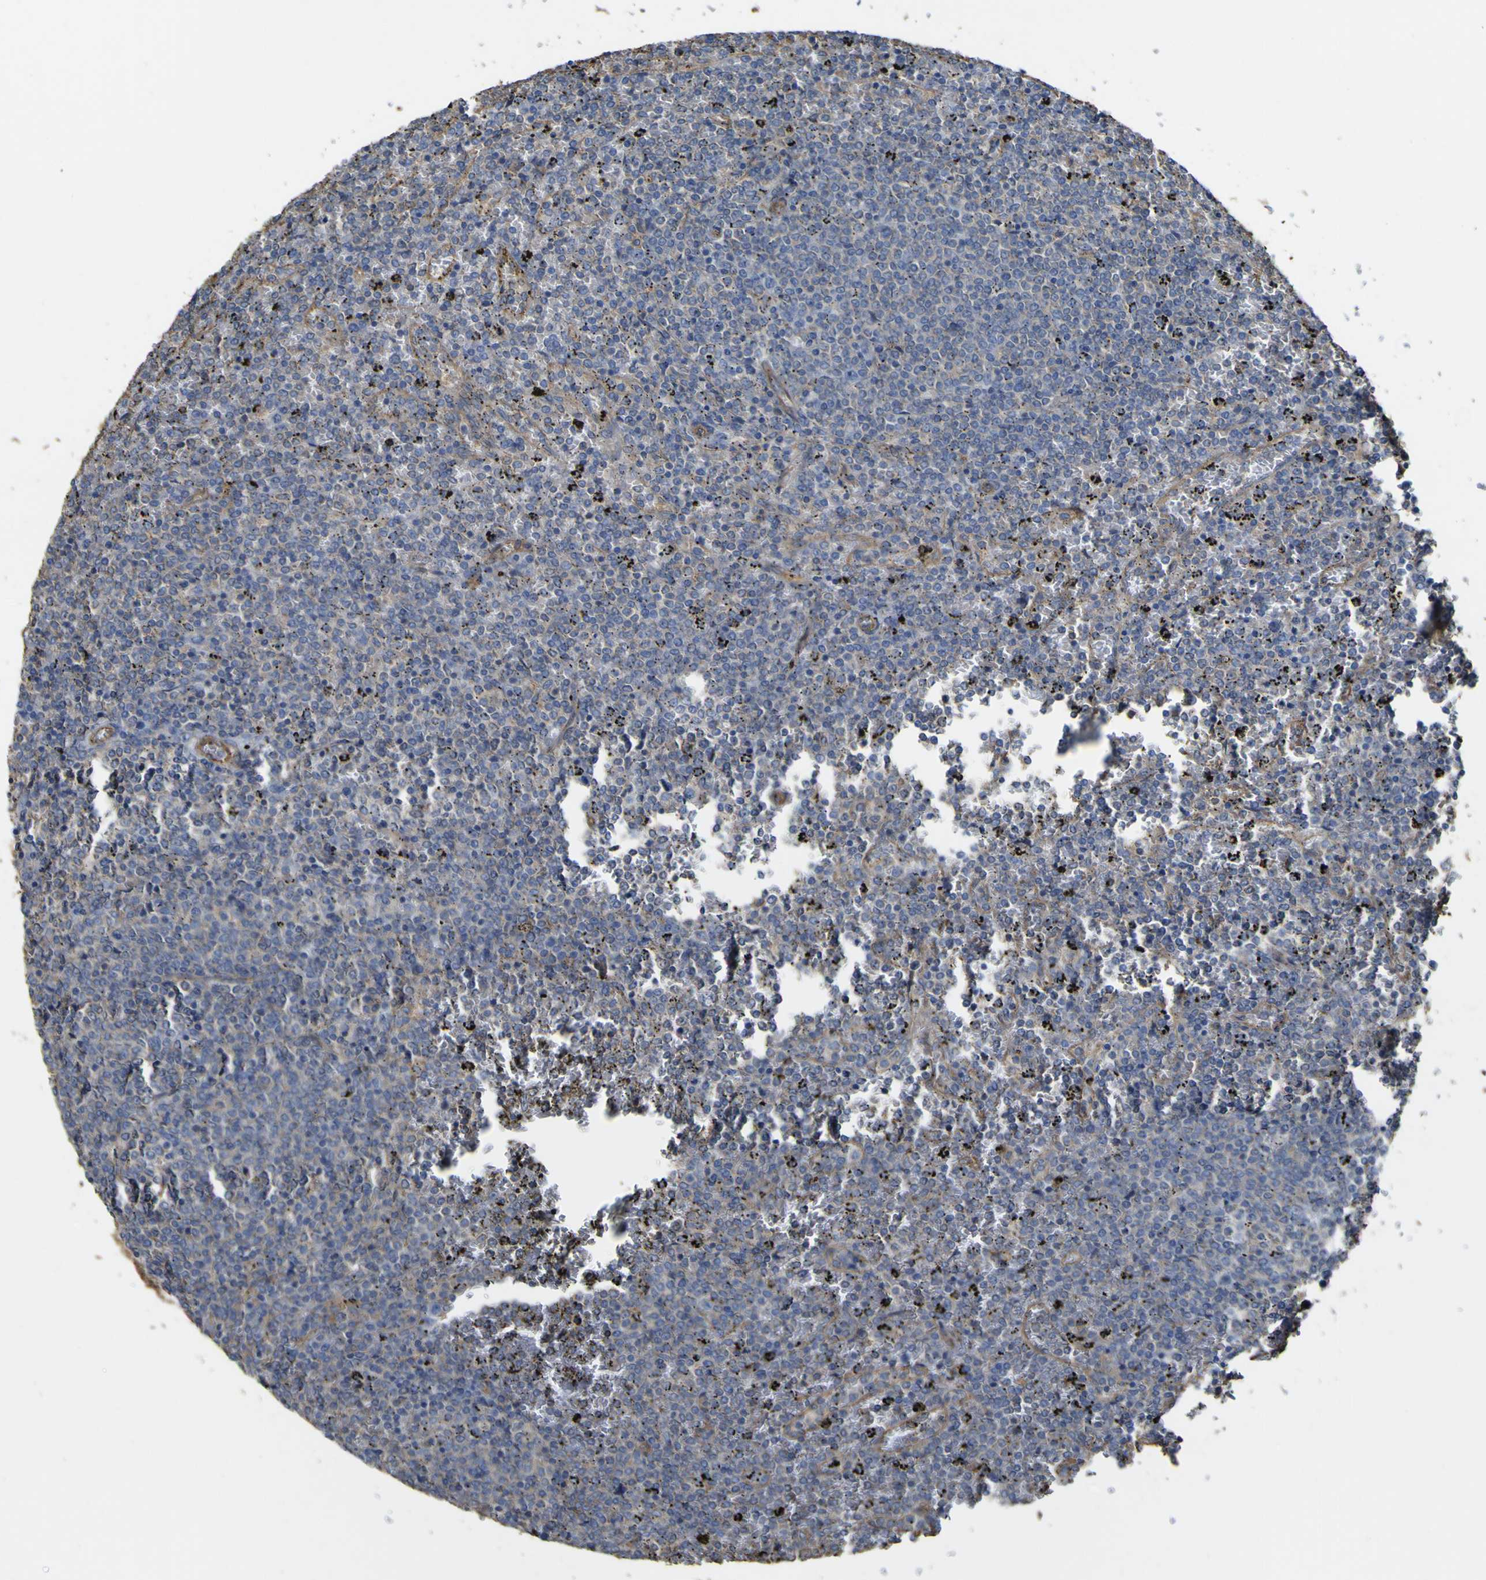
{"staining": {"intensity": "weak", "quantity": "<25%", "location": "cytoplasmic/membranous"}, "tissue": "lymphoma", "cell_type": "Tumor cells", "image_type": "cancer", "snomed": [{"axis": "morphology", "description": "Malignant lymphoma, non-Hodgkin's type, High grade"}, {"axis": "topography", "description": "Ovary"}], "caption": "Micrograph shows no significant protein expression in tumor cells of lymphoma.", "gene": "TNFSF15", "patient": {"sex": "female", "age": 56}}